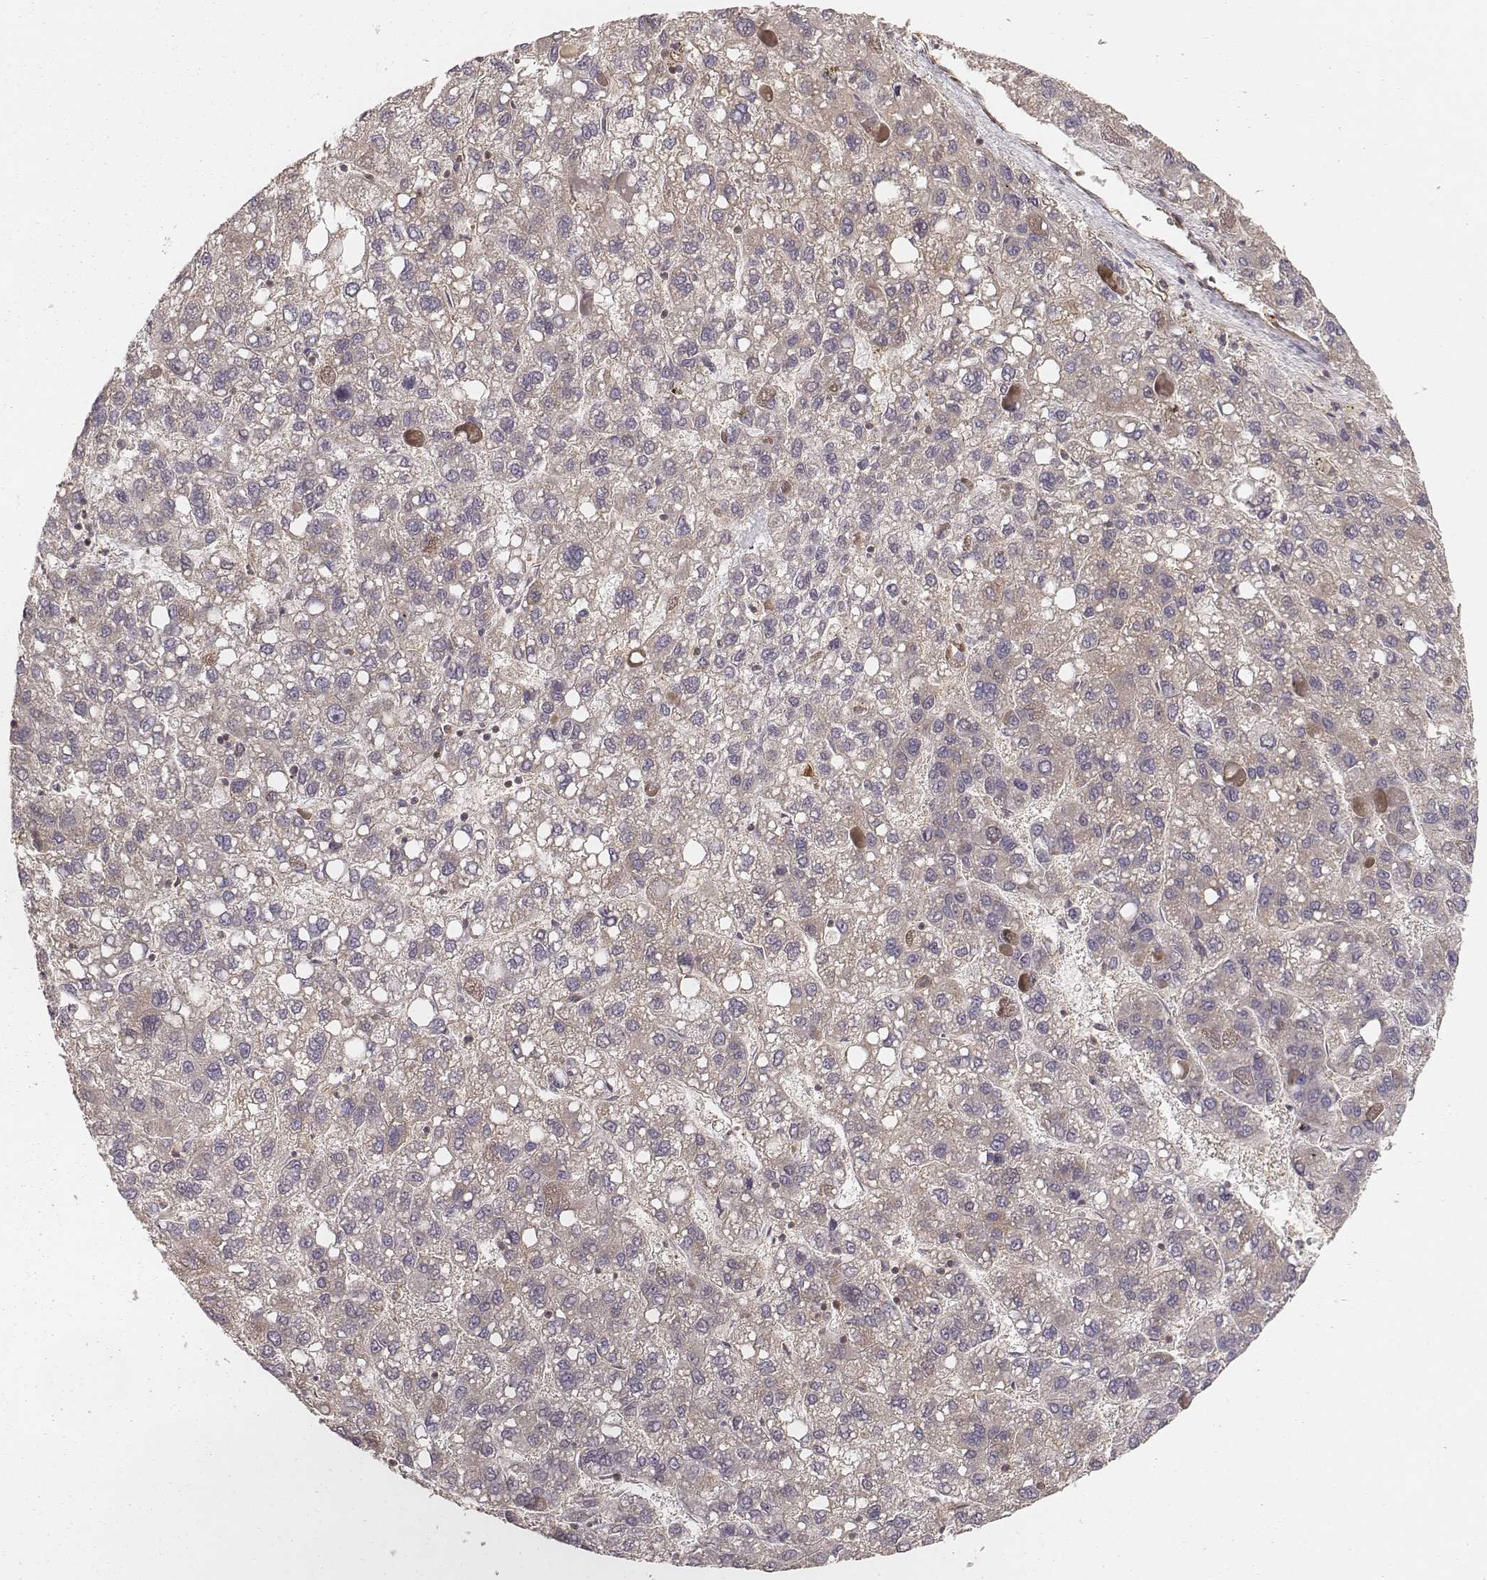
{"staining": {"intensity": "weak", "quantity": "<25%", "location": "cytoplasmic/membranous"}, "tissue": "liver cancer", "cell_type": "Tumor cells", "image_type": "cancer", "snomed": [{"axis": "morphology", "description": "Carcinoma, Hepatocellular, NOS"}, {"axis": "topography", "description": "Liver"}], "caption": "This is a photomicrograph of immunohistochemistry staining of liver hepatocellular carcinoma, which shows no staining in tumor cells.", "gene": "CARS1", "patient": {"sex": "female", "age": 82}}